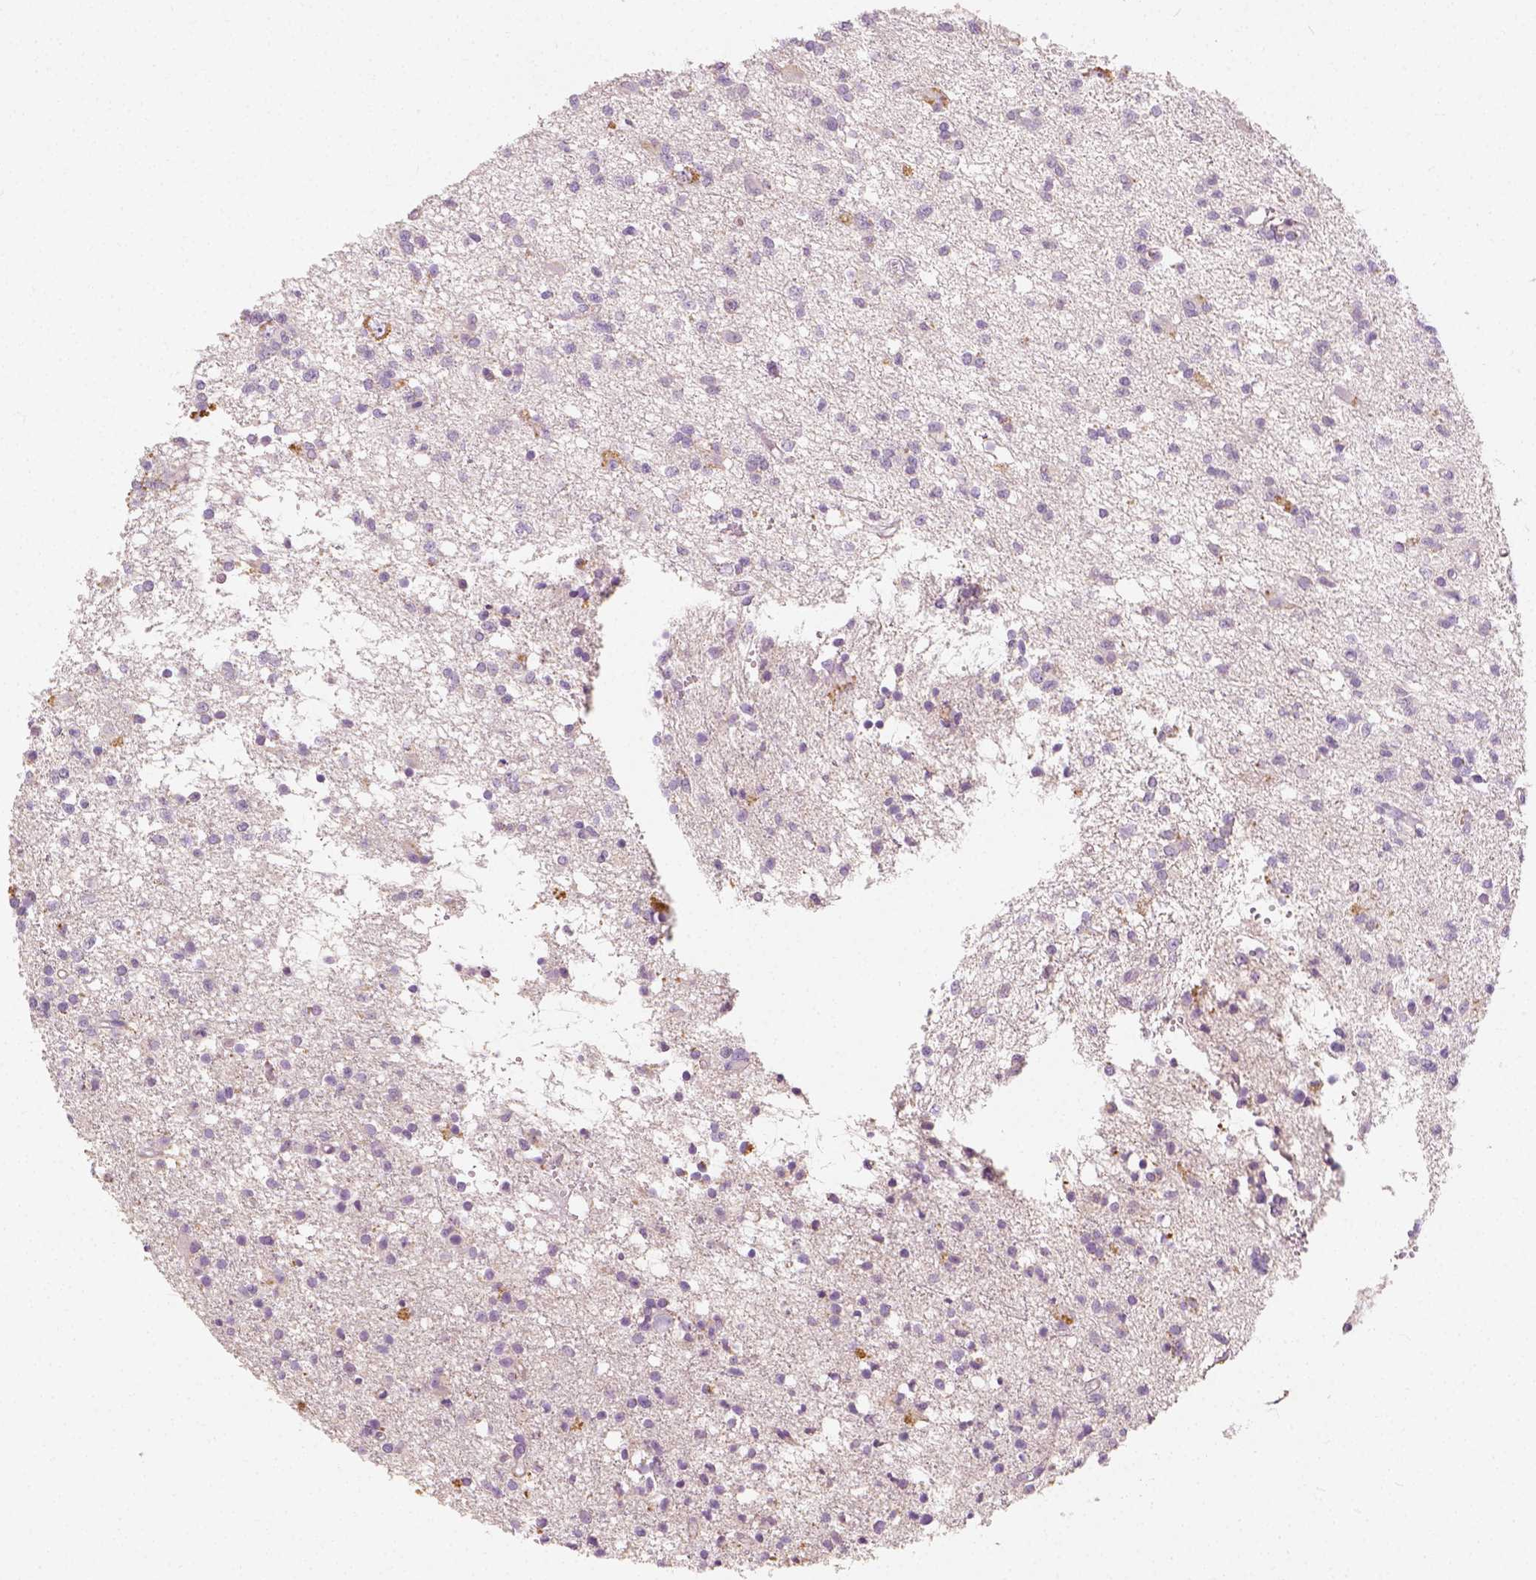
{"staining": {"intensity": "negative", "quantity": "none", "location": "none"}, "tissue": "glioma", "cell_type": "Tumor cells", "image_type": "cancer", "snomed": [{"axis": "morphology", "description": "Glioma, malignant, Low grade"}, {"axis": "topography", "description": "Brain"}], "caption": "Immunohistochemistry of glioma demonstrates no staining in tumor cells.", "gene": "DHCR24", "patient": {"sex": "male", "age": 64}}